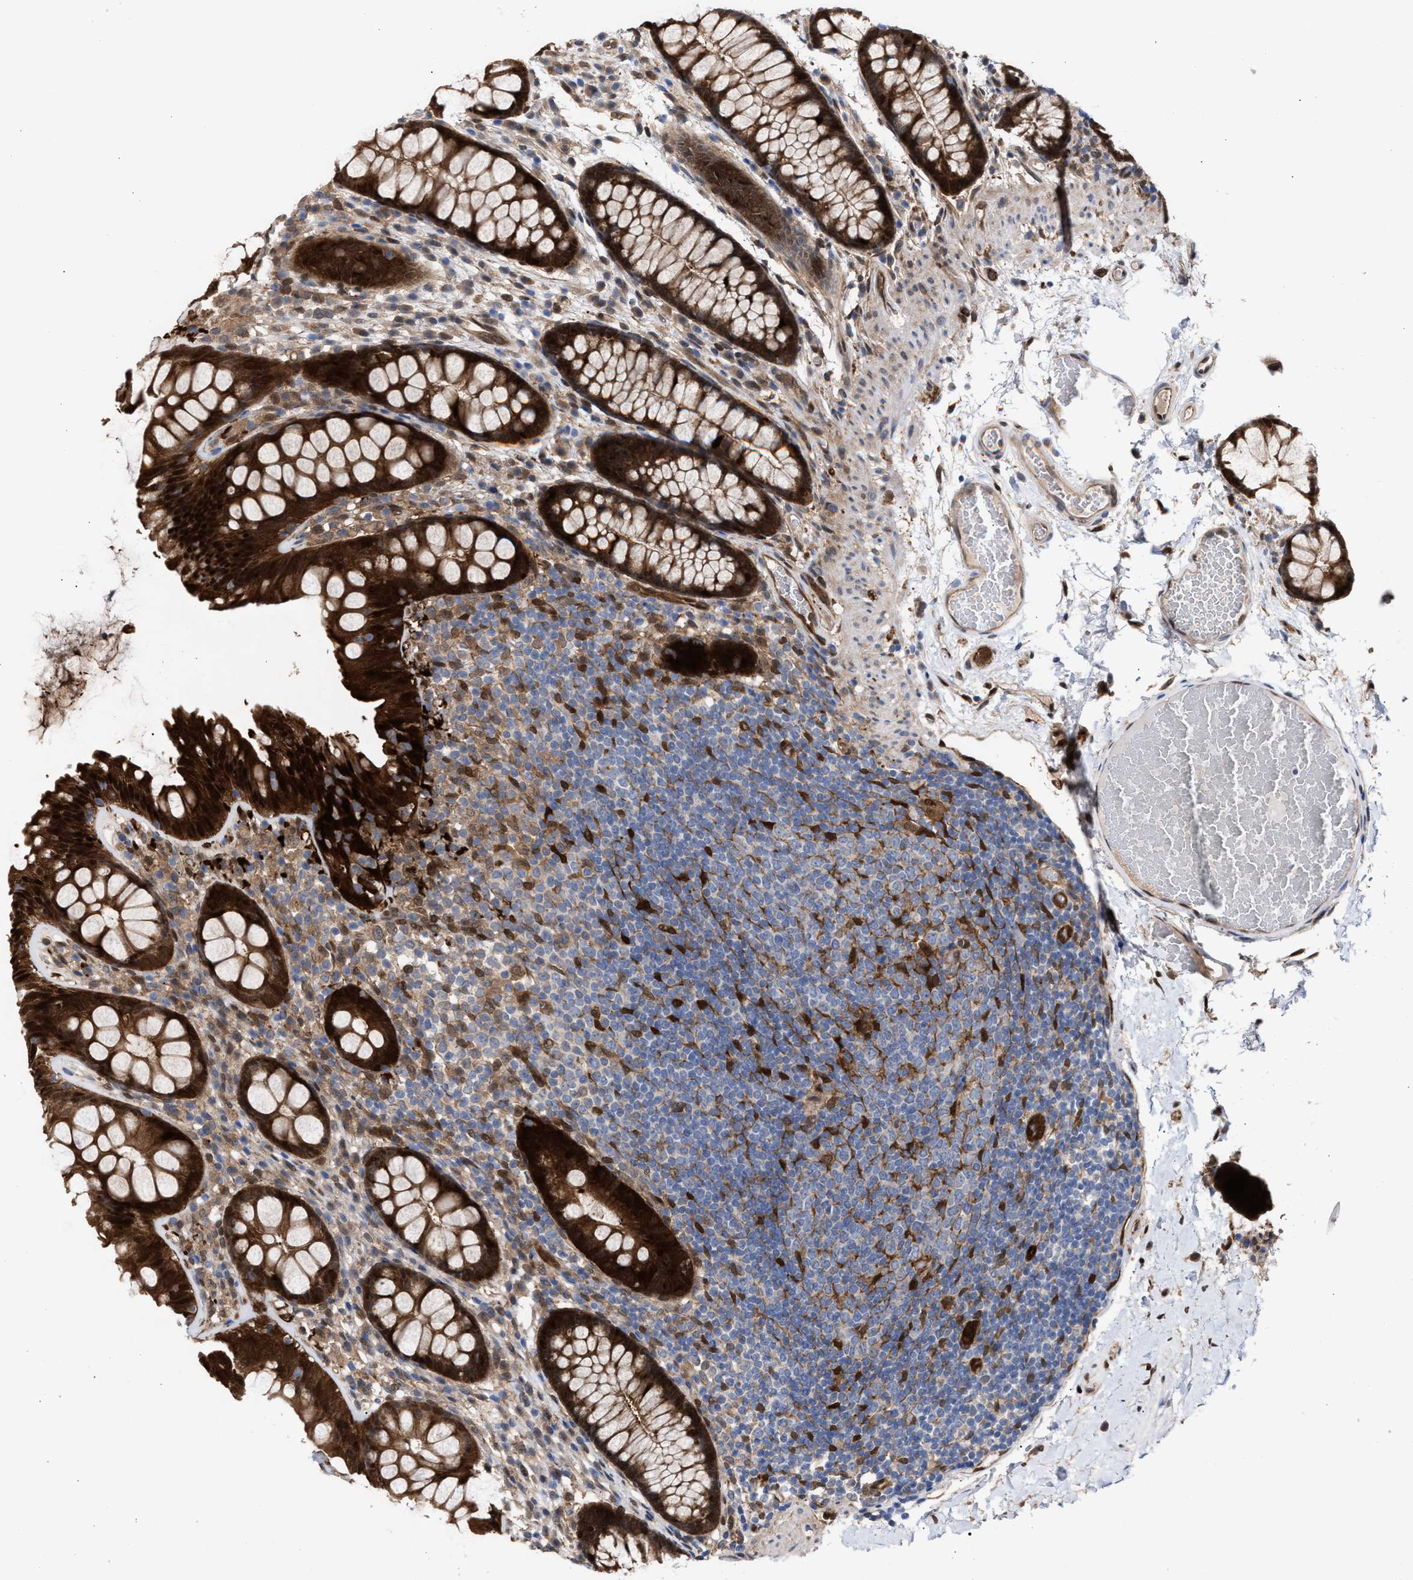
{"staining": {"intensity": "moderate", "quantity": ">75%", "location": "cytoplasmic/membranous,nuclear"}, "tissue": "colon", "cell_type": "Endothelial cells", "image_type": "normal", "snomed": [{"axis": "morphology", "description": "Normal tissue, NOS"}, {"axis": "topography", "description": "Colon"}], "caption": "High-power microscopy captured an immunohistochemistry image of benign colon, revealing moderate cytoplasmic/membranous,nuclear positivity in approximately >75% of endothelial cells.", "gene": "TP53I3", "patient": {"sex": "female", "age": 56}}